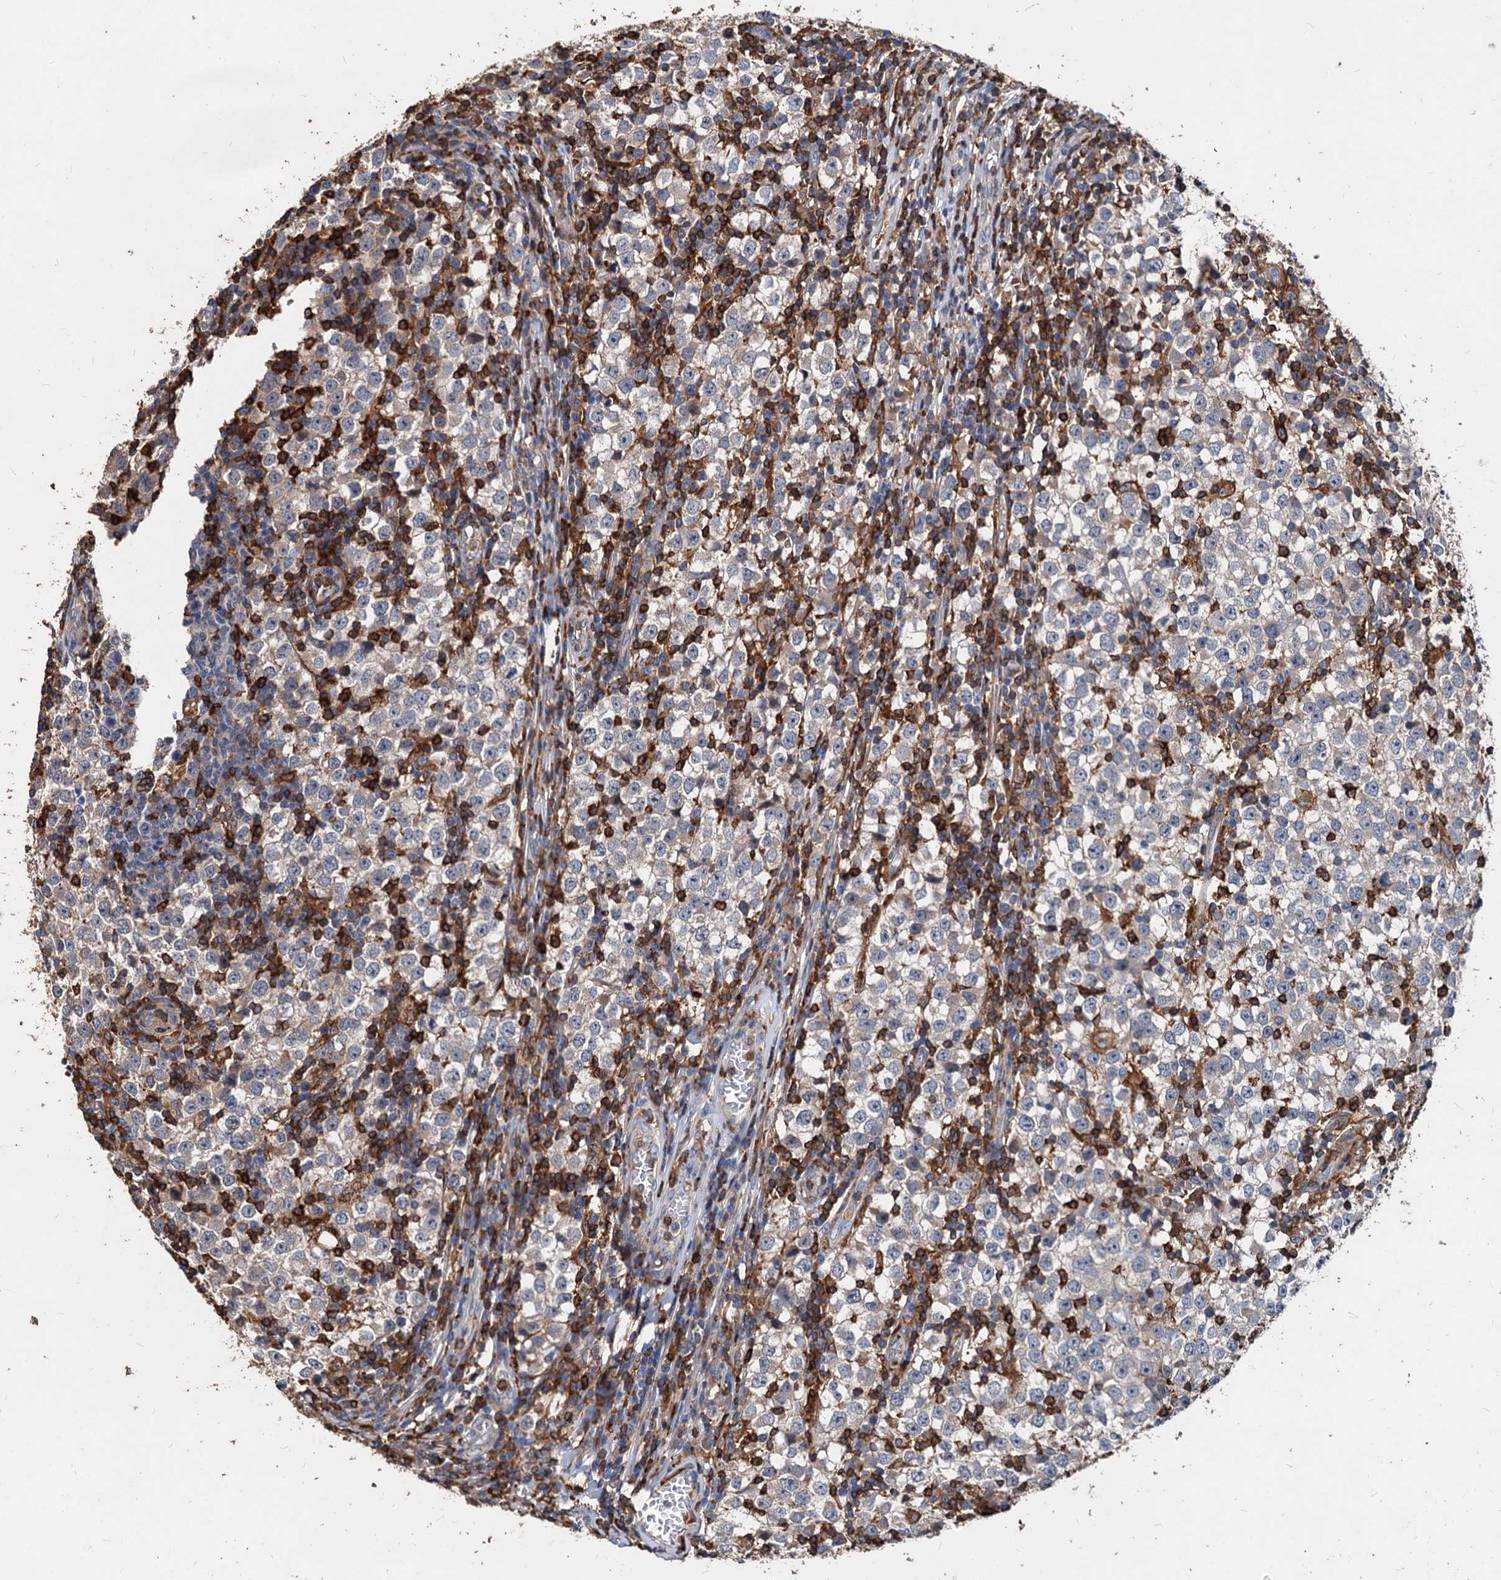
{"staining": {"intensity": "weak", "quantity": "<25%", "location": "cytoplasmic/membranous"}, "tissue": "testis cancer", "cell_type": "Tumor cells", "image_type": "cancer", "snomed": [{"axis": "morphology", "description": "Seminoma, NOS"}, {"axis": "topography", "description": "Testis"}], "caption": "Immunohistochemical staining of testis seminoma reveals no significant positivity in tumor cells.", "gene": "LCP2", "patient": {"sex": "male", "age": 65}}